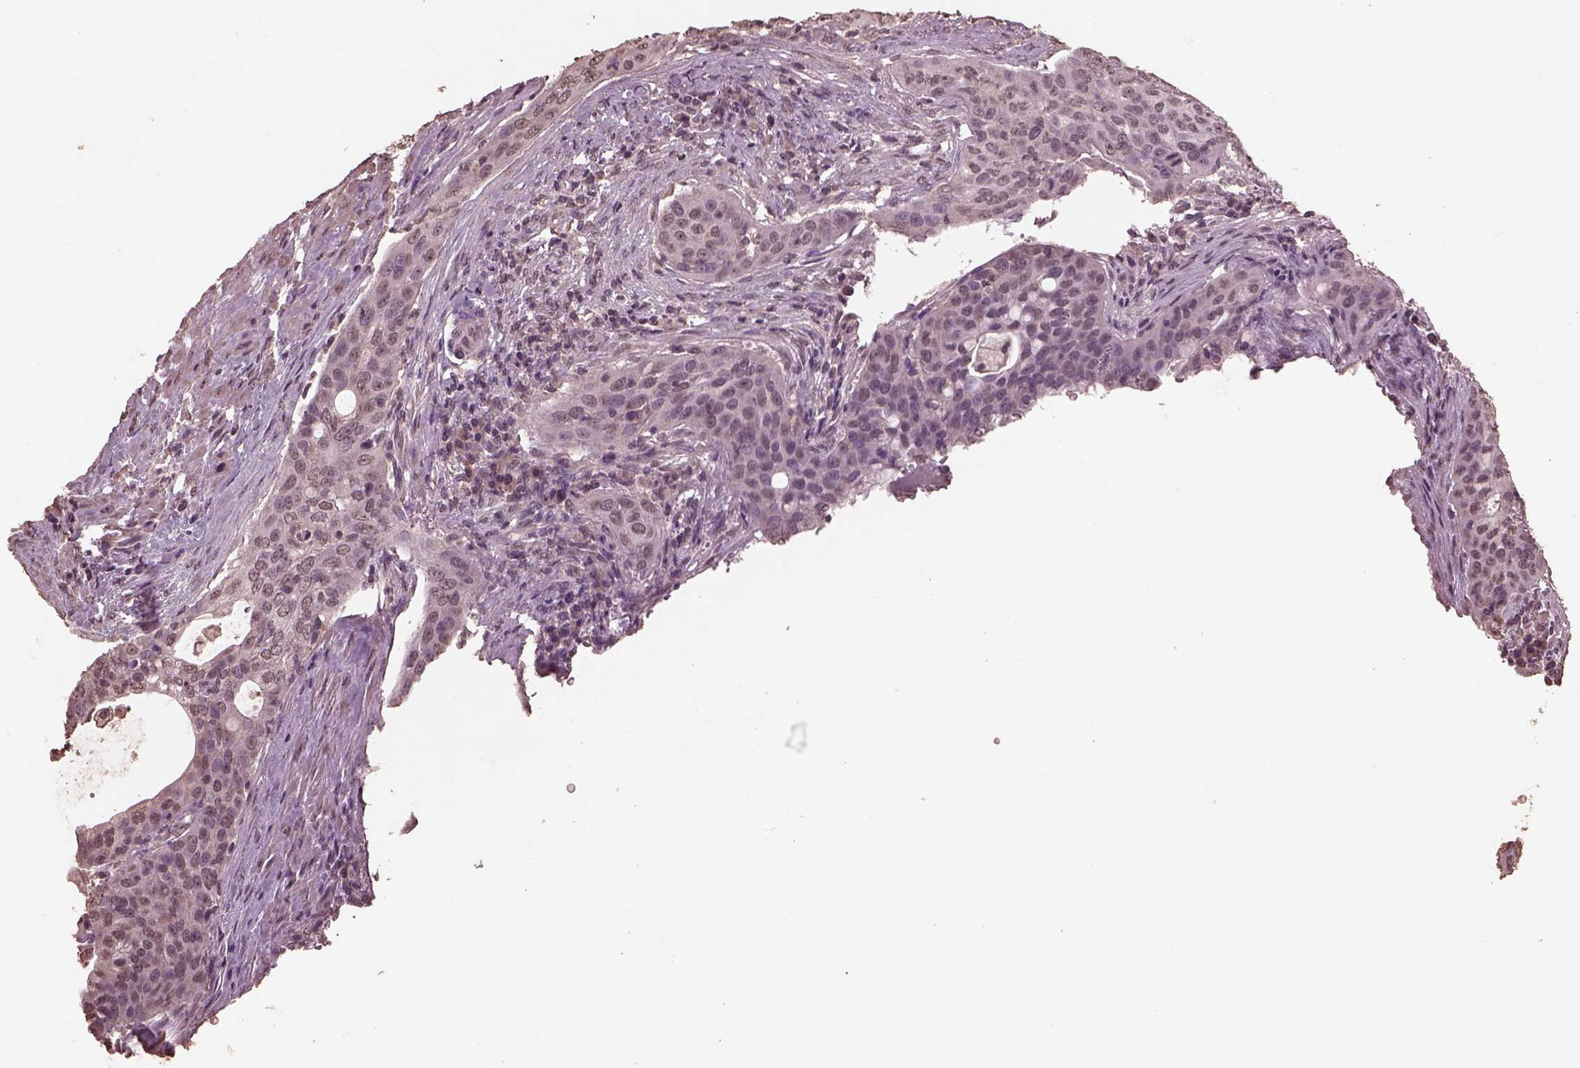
{"staining": {"intensity": "negative", "quantity": "none", "location": "none"}, "tissue": "urothelial cancer", "cell_type": "Tumor cells", "image_type": "cancer", "snomed": [{"axis": "morphology", "description": "Urothelial carcinoma, High grade"}, {"axis": "topography", "description": "Urinary bladder"}], "caption": "DAB immunohistochemical staining of human urothelial cancer exhibits no significant expression in tumor cells.", "gene": "CPT1C", "patient": {"sex": "male", "age": 82}}